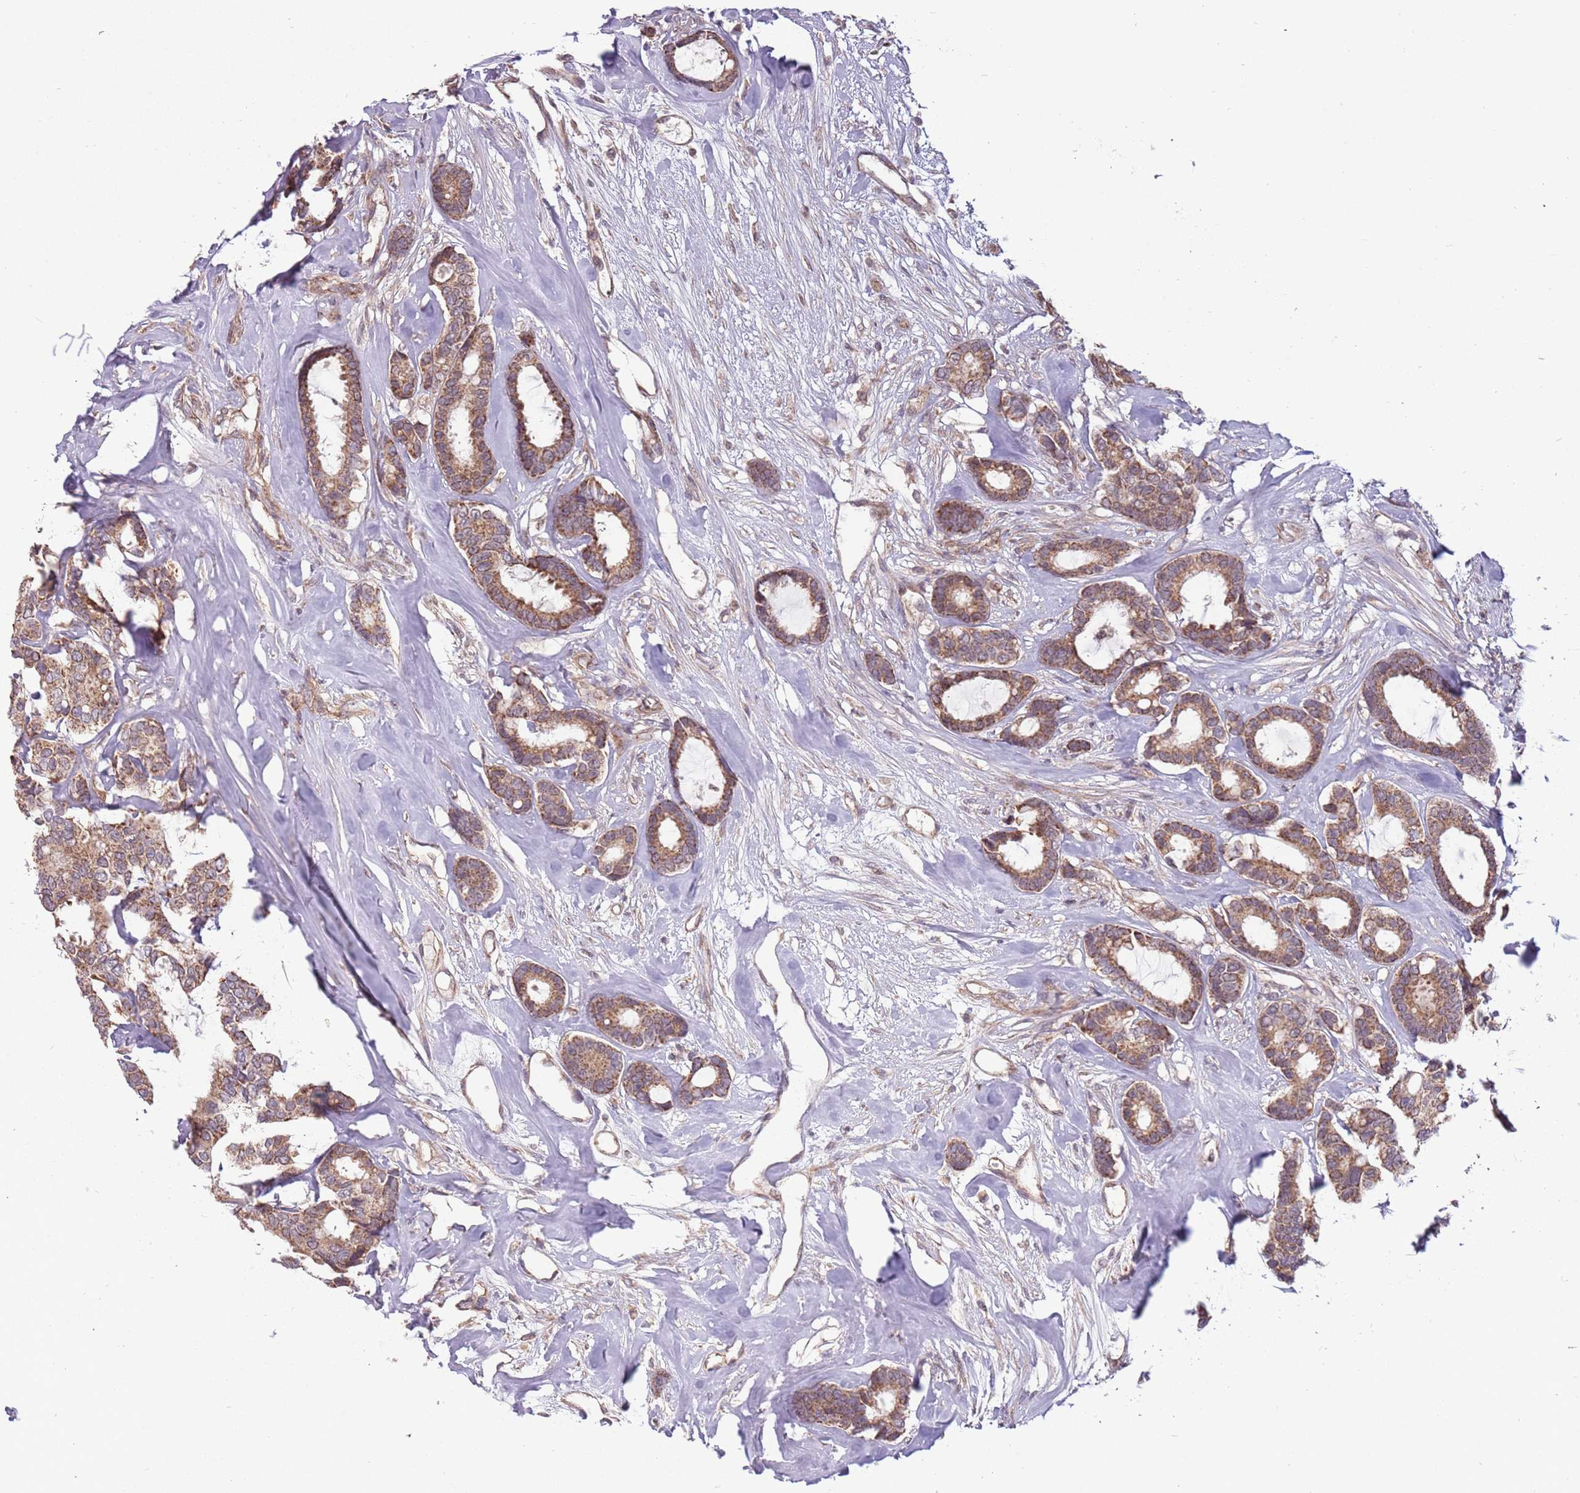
{"staining": {"intensity": "moderate", "quantity": ">75%", "location": "cytoplasmic/membranous"}, "tissue": "breast cancer", "cell_type": "Tumor cells", "image_type": "cancer", "snomed": [{"axis": "morphology", "description": "Duct carcinoma"}, {"axis": "topography", "description": "Breast"}], "caption": "Immunohistochemical staining of infiltrating ductal carcinoma (breast) exhibits medium levels of moderate cytoplasmic/membranous protein staining in approximately >75% of tumor cells. The protein of interest is shown in brown color, while the nuclei are stained blue.", "gene": "RNF181", "patient": {"sex": "female", "age": 87}}